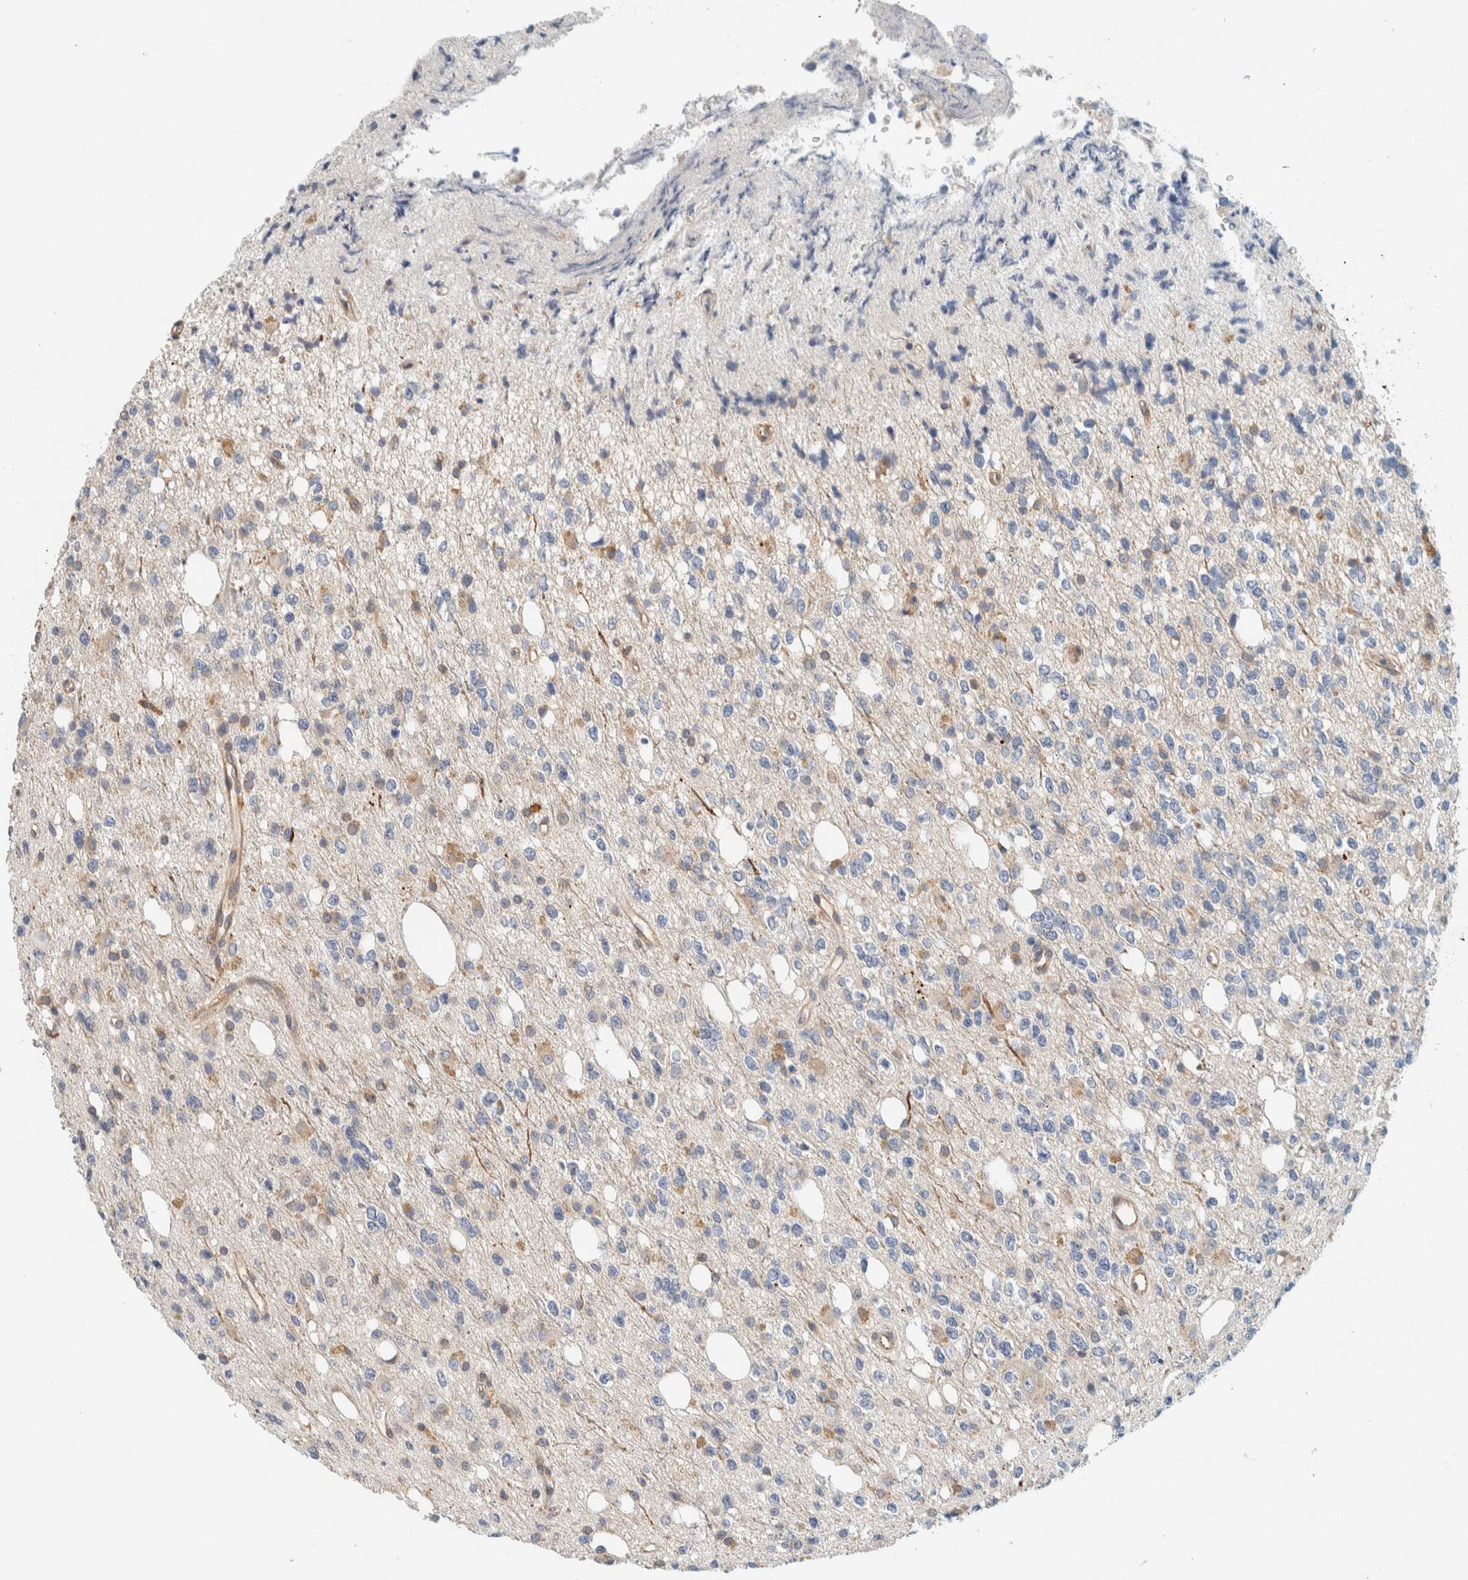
{"staining": {"intensity": "moderate", "quantity": "<25%", "location": "cytoplasmic/membranous"}, "tissue": "glioma", "cell_type": "Tumor cells", "image_type": "cancer", "snomed": [{"axis": "morphology", "description": "Glioma, malignant, High grade"}, {"axis": "topography", "description": "Brain"}], "caption": "This is a histology image of immunohistochemistry staining of glioma, which shows moderate expression in the cytoplasmic/membranous of tumor cells.", "gene": "SUMF2", "patient": {"sex": "female", "age": 62}}